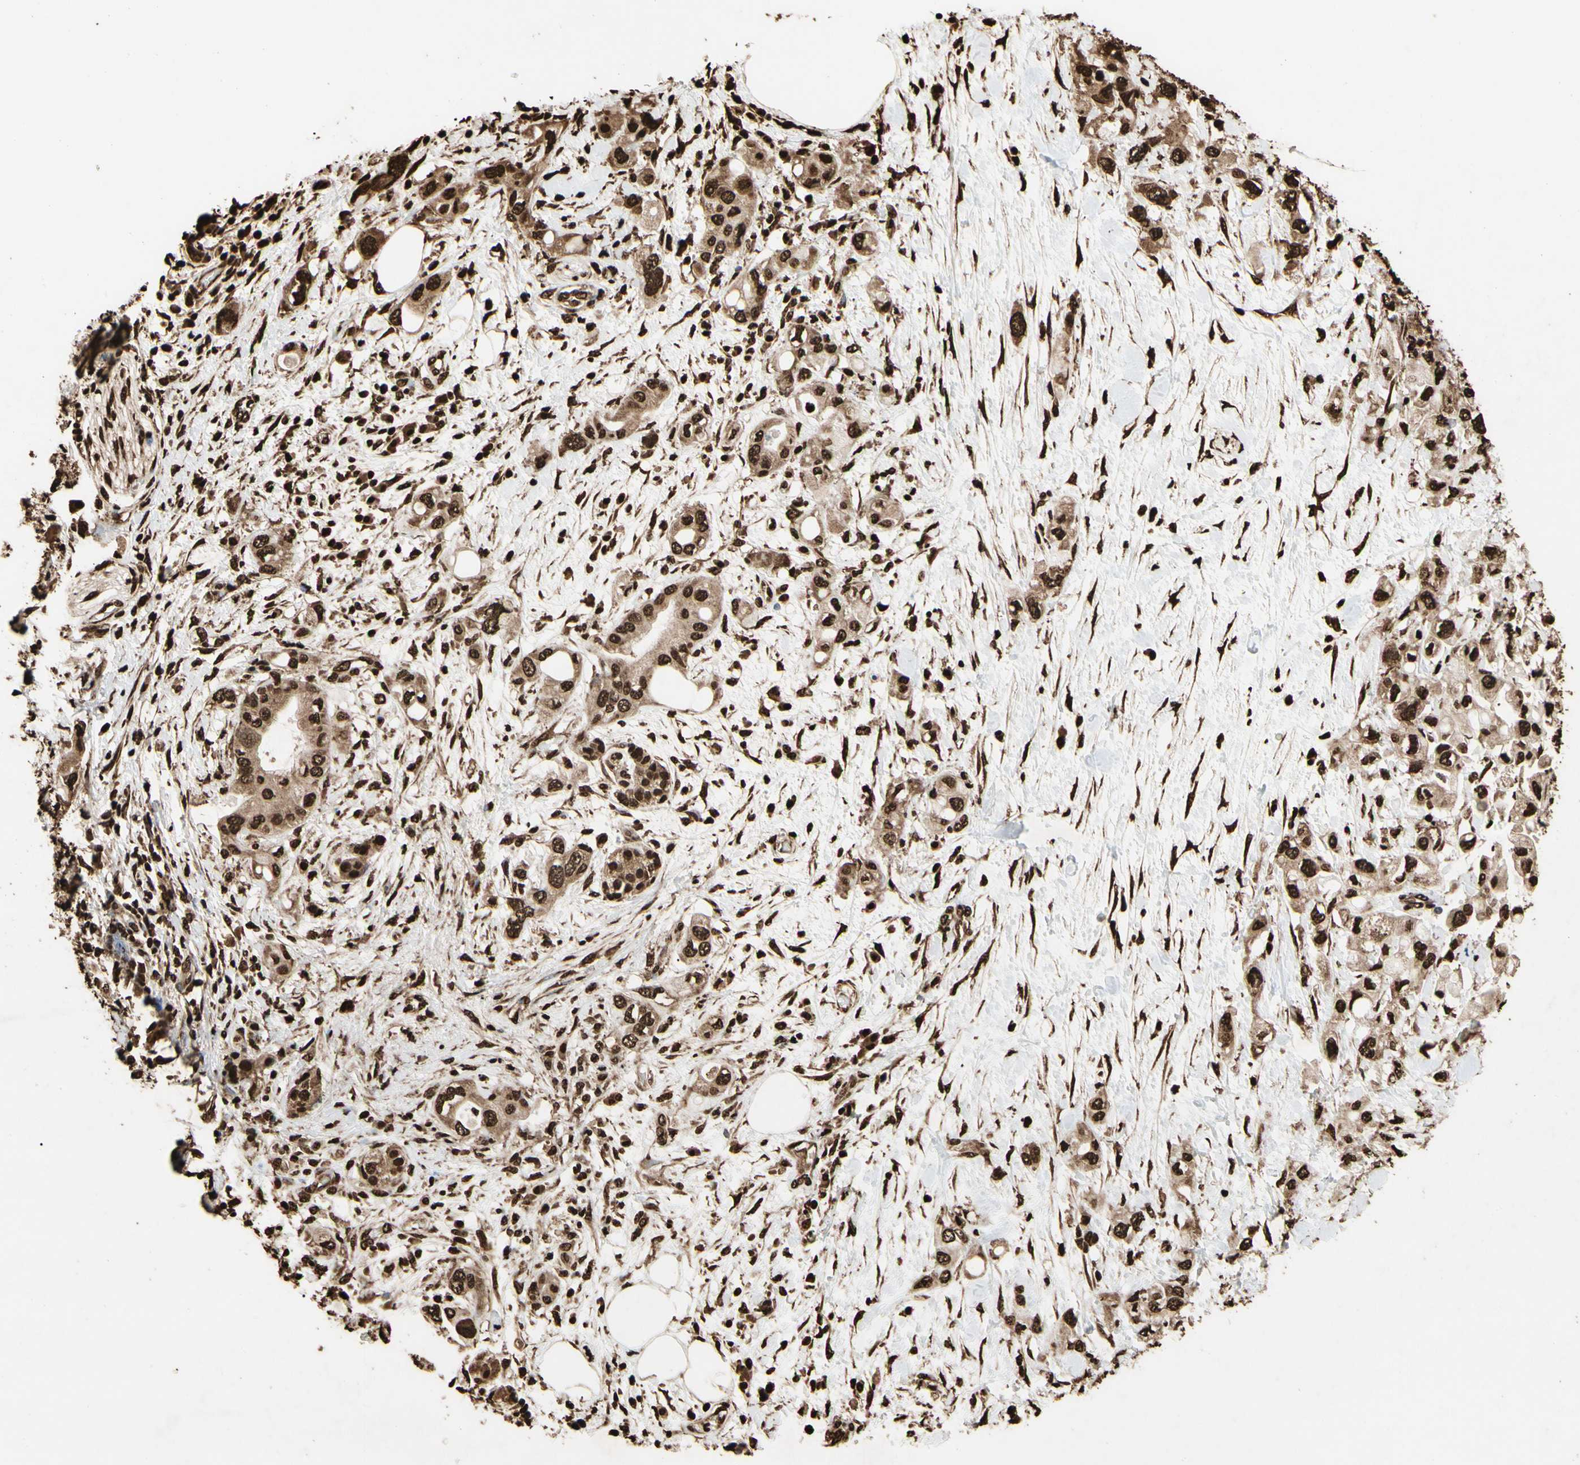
{"staining": {"intensity": "strong", "quantity": ">75%", "location": "cytoplasmic/membranous,nuclear"}, "tissue": "pancreatic cancer", "cell_type": "Tumor cells", "image_type": "cancer", "snomed": [{"axis": "morphology", "description": "Adenocarcinoma, NOS"}, {"axis": "topography", "description": "Pancreas"}], "caption": "This micrograph reveals IHC staining of pancreatic adenocarcinoma, with high strong cytoplasmic/membranous and nuclear staining in about >75% of tumor cells.", "gene": "HNRNPK", "patient": {"sex": "female", "age": 56}}